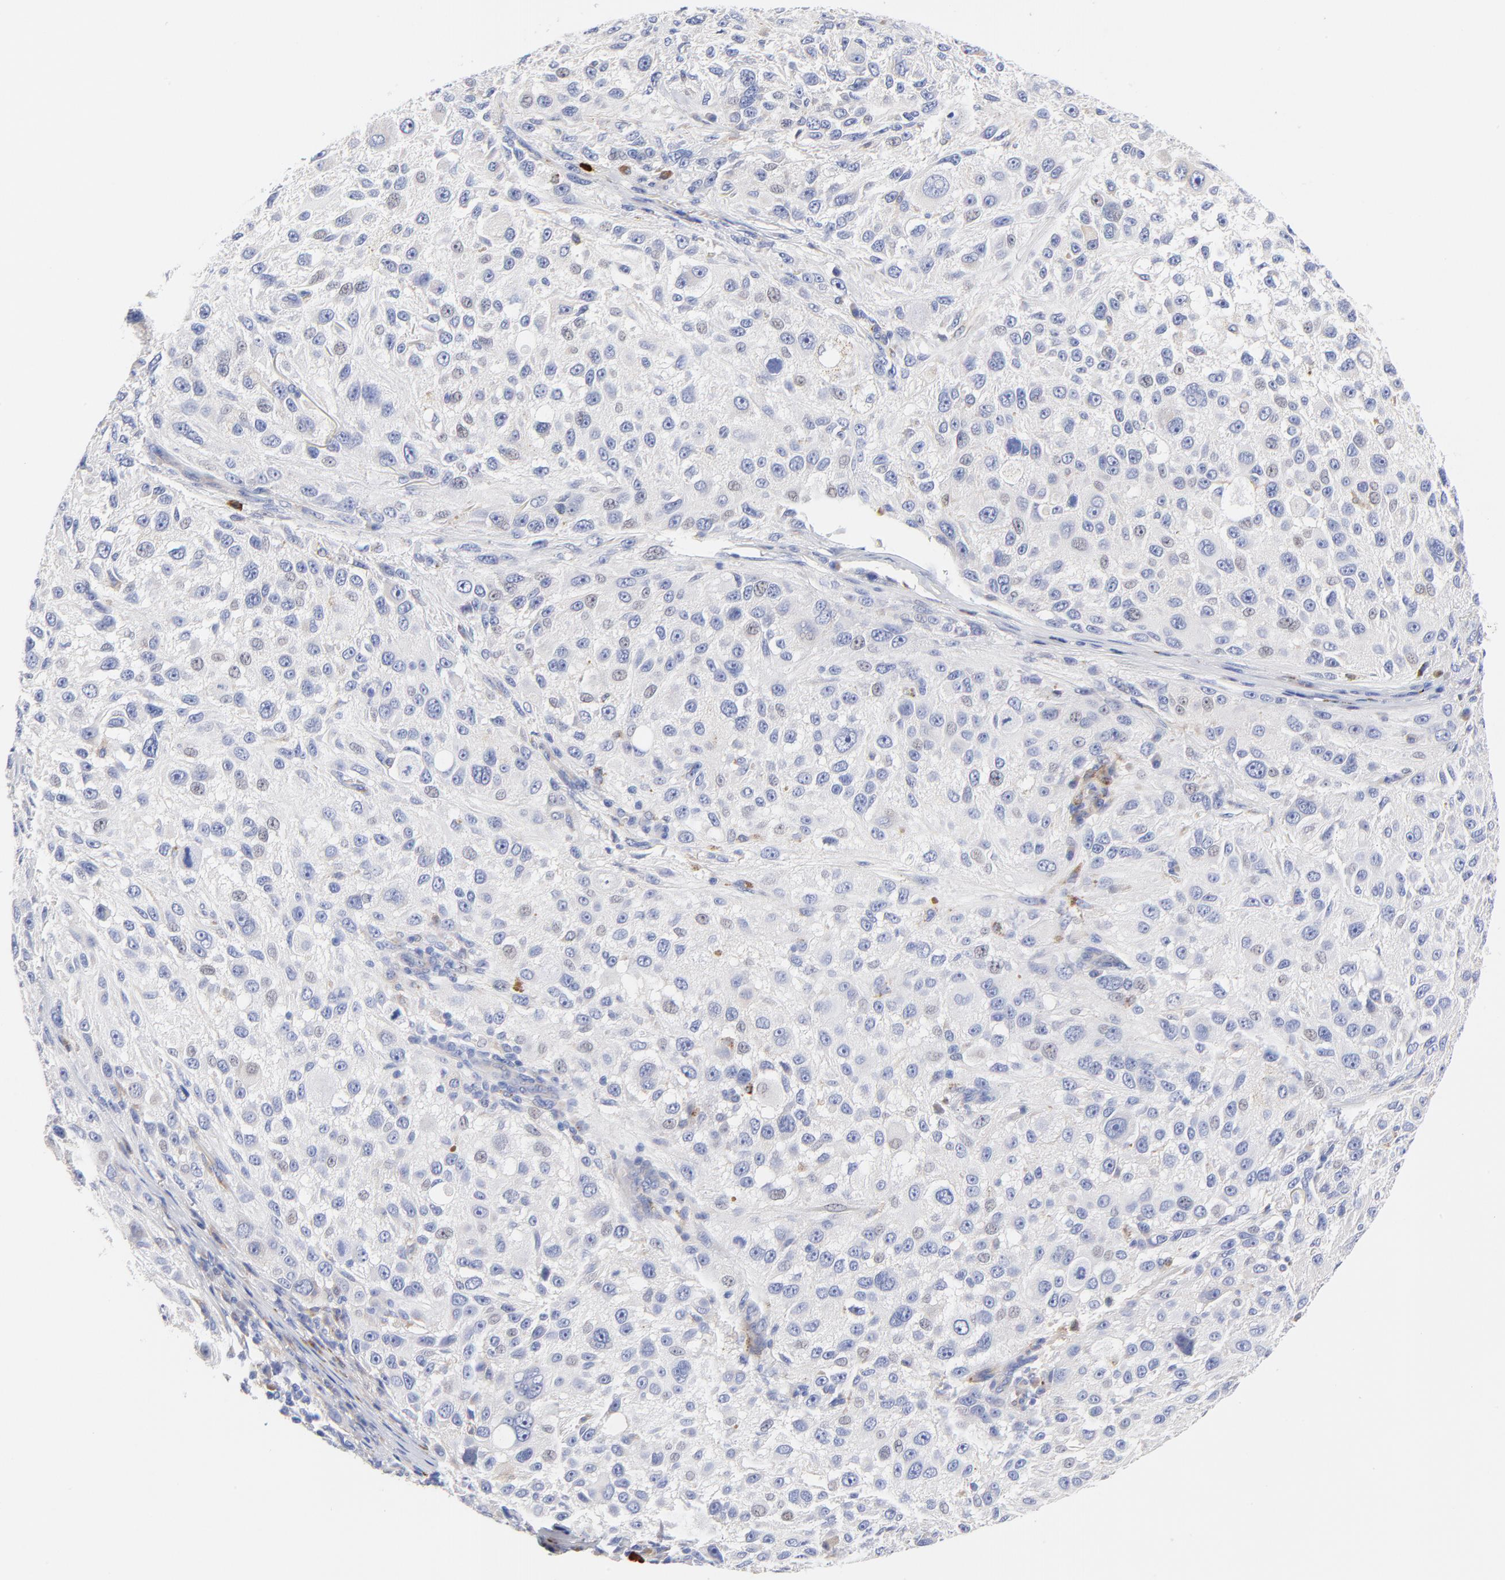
{"staining": {"intensity": "weak", "quantity": "25%-75%", "location": "cytoplasmic/membranous"}, "tissue": "melanoma", "cell_type": "Tumor cells", "image_type": "cancer", "snomed": [{"axis": "morphology", "description": "Necrosis, NOS"}, {"axis": "morphology", "description": "Malignant melanoma, NOS"}, {"axis": "topography", "description": "Skin"}], "caption": "Malignant melanoma stained with DAB IHC shows low levels of weak cytoplasmic/membranous expression in approximately 25%-75% of tumor cells.", "gene": "IGLV3-10", "patient": {"sex": "female", "age": 87}}